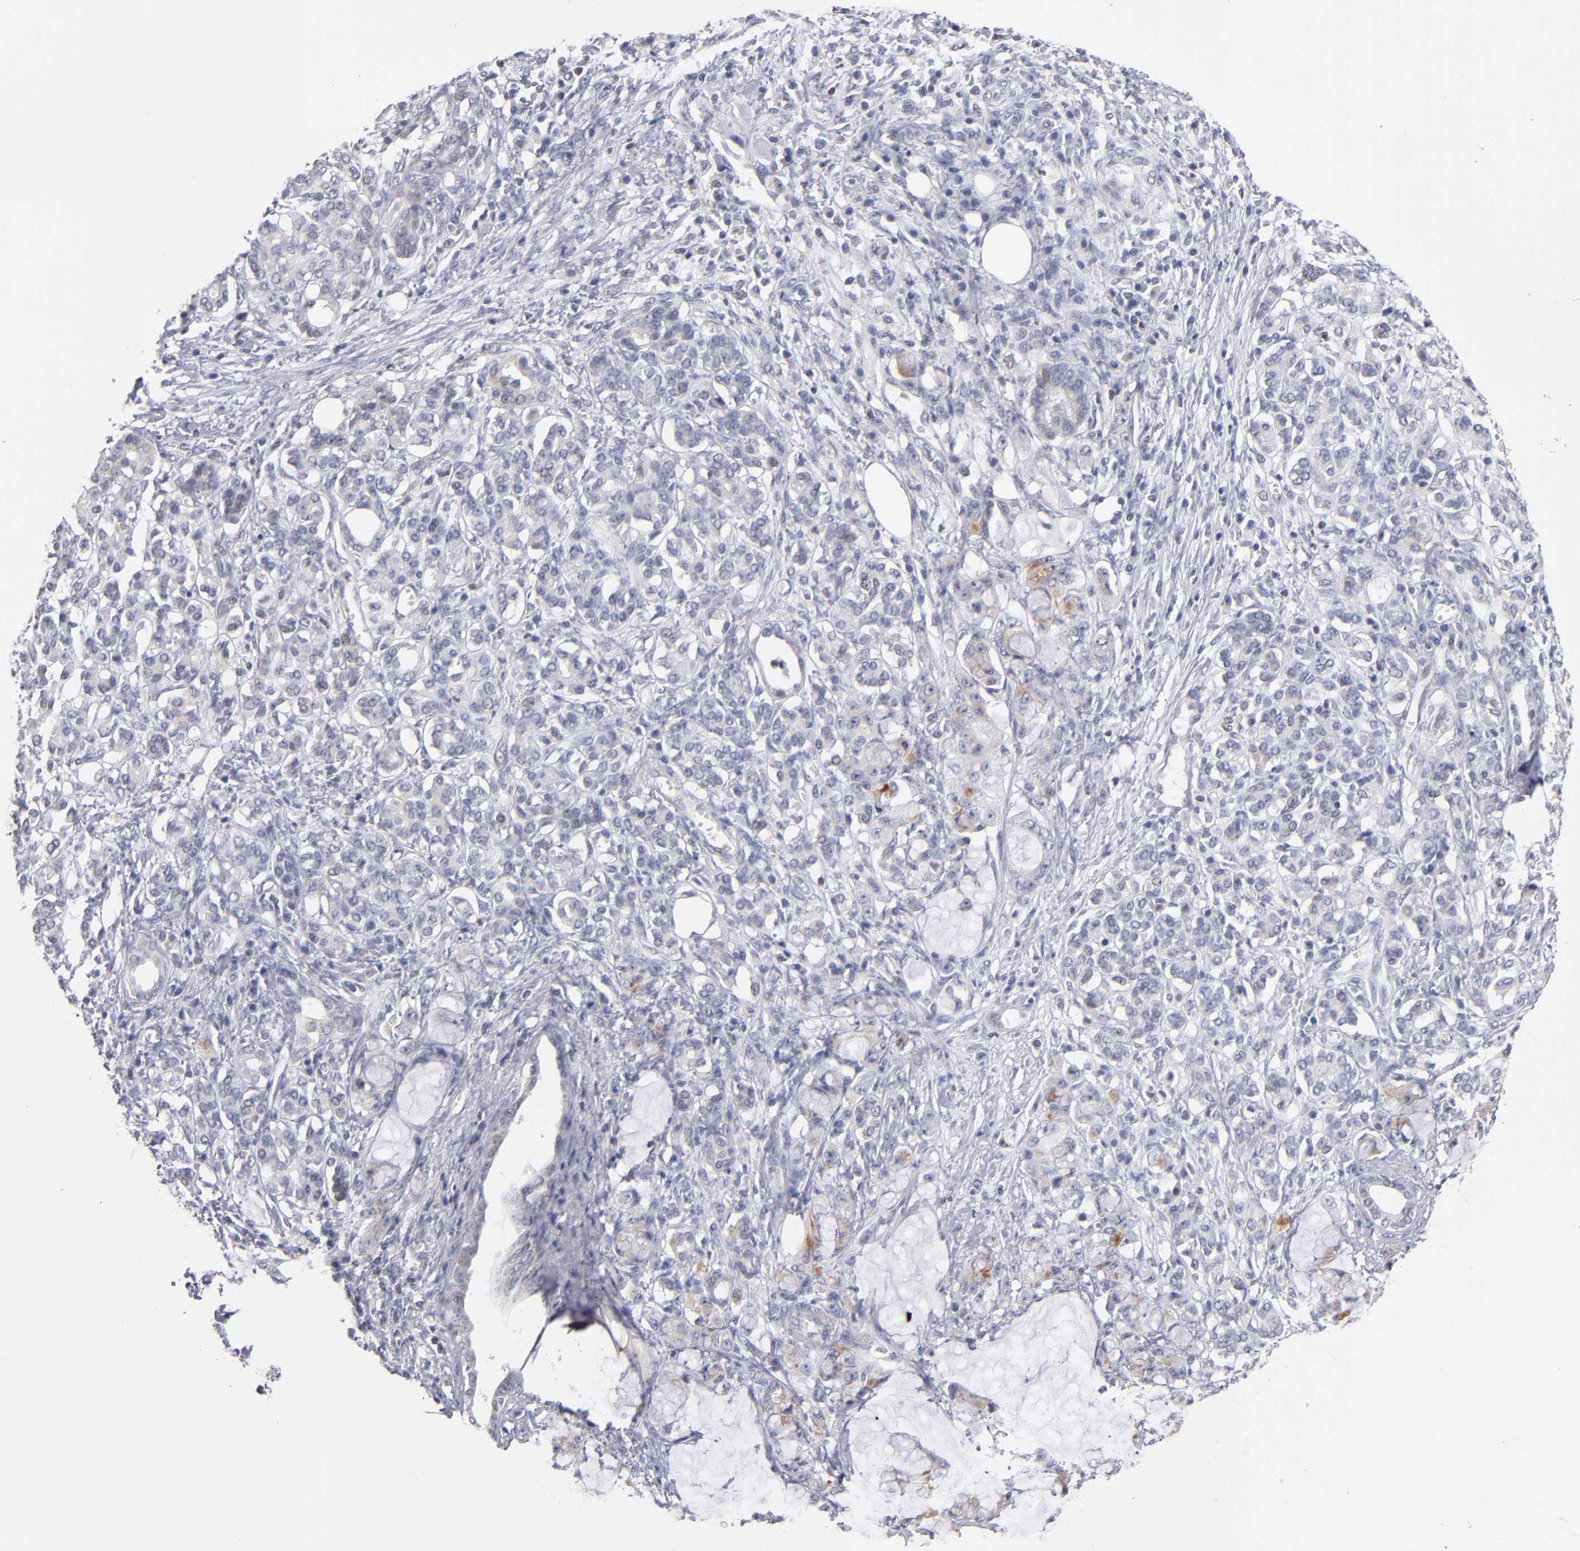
{"staining": {"intensity": "weak", "quantity": "<25%", "location": "cytoplasmic/membranous"}, "tissue": "pancreatic cancer", "cell_type": "Tumor cells", "image_type": "cancer", "snomed": [{"axis": "morphology", "description": "Adenocarcinoma, NOS"}, {"axis": "topography", "description": "Pancreas"}], "caption": "IHC of human pancreatic cancer demonstrates no staining in tumor cells.", "gene": "ODF2", "patient": {"sex": "female", "age": 73}}